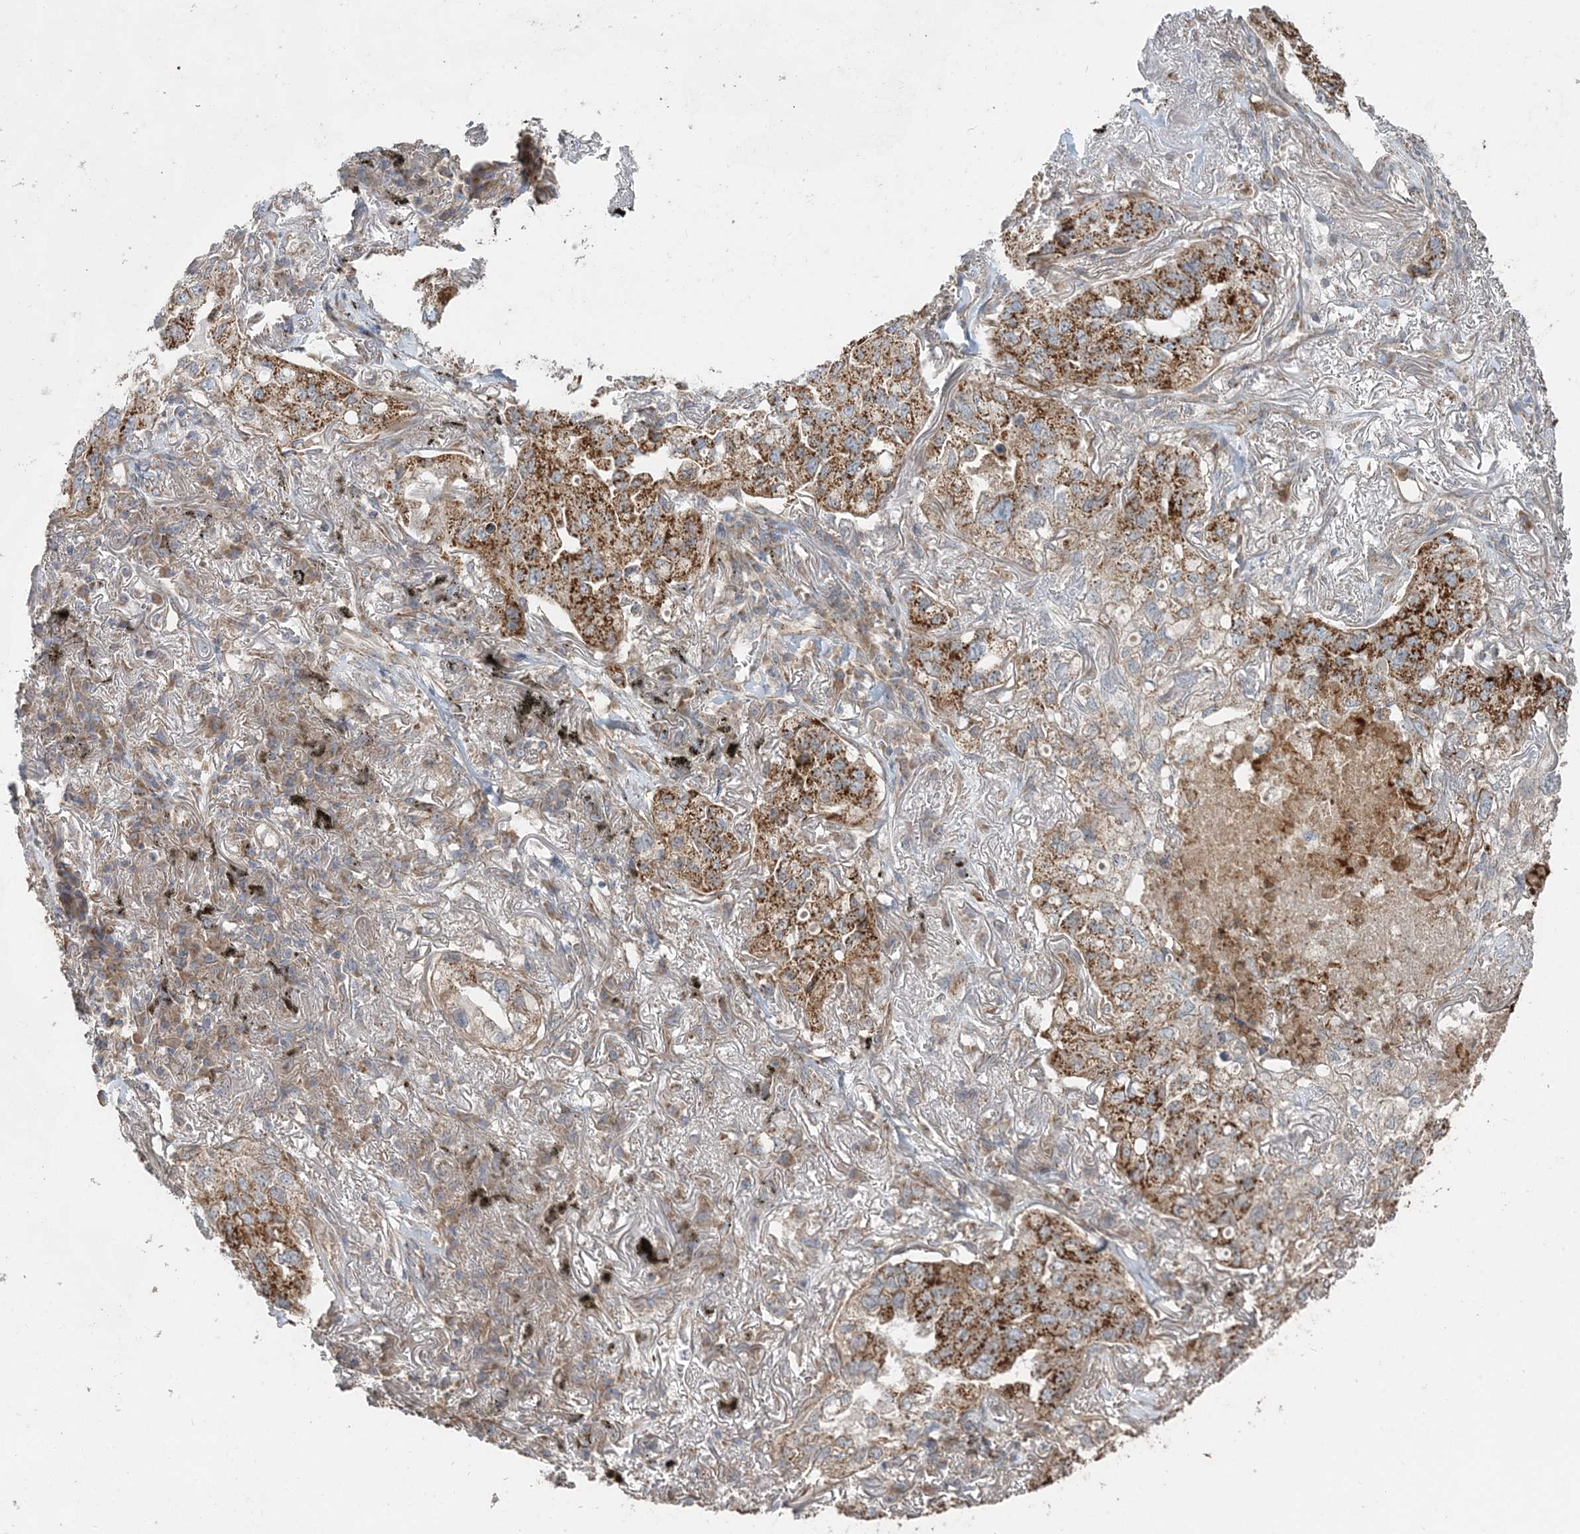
{"staining": {"intensity": "moderate", "quantity": ">75%", "location": "cytoplasmic/membranous"}, "tissue": "lung cancer", "cell_type": "Tumor cells", "image_type": "cancer", "snomed": [{"axis": "morphology", "description": "Adenocarcinoma, NOS"}, {"axis": "topography", "description": "Lung"}], "caption": "Immunohistochemistry staining of lung cancer (adenocarcinoma), which reveals medium levels of moderate cytoplasmic/membranous staining in about >75% of tumor cells indicating moderate cytoplasmic/membranous protein staining. The staining was performed using DAB (3,3'-diaminobenzidine) (brown) for protein detection and nuclei were counterstained in hematoxylin (blue).", "gene": "LRPPRC", "patient": {"sex": "male", "age": 65}}